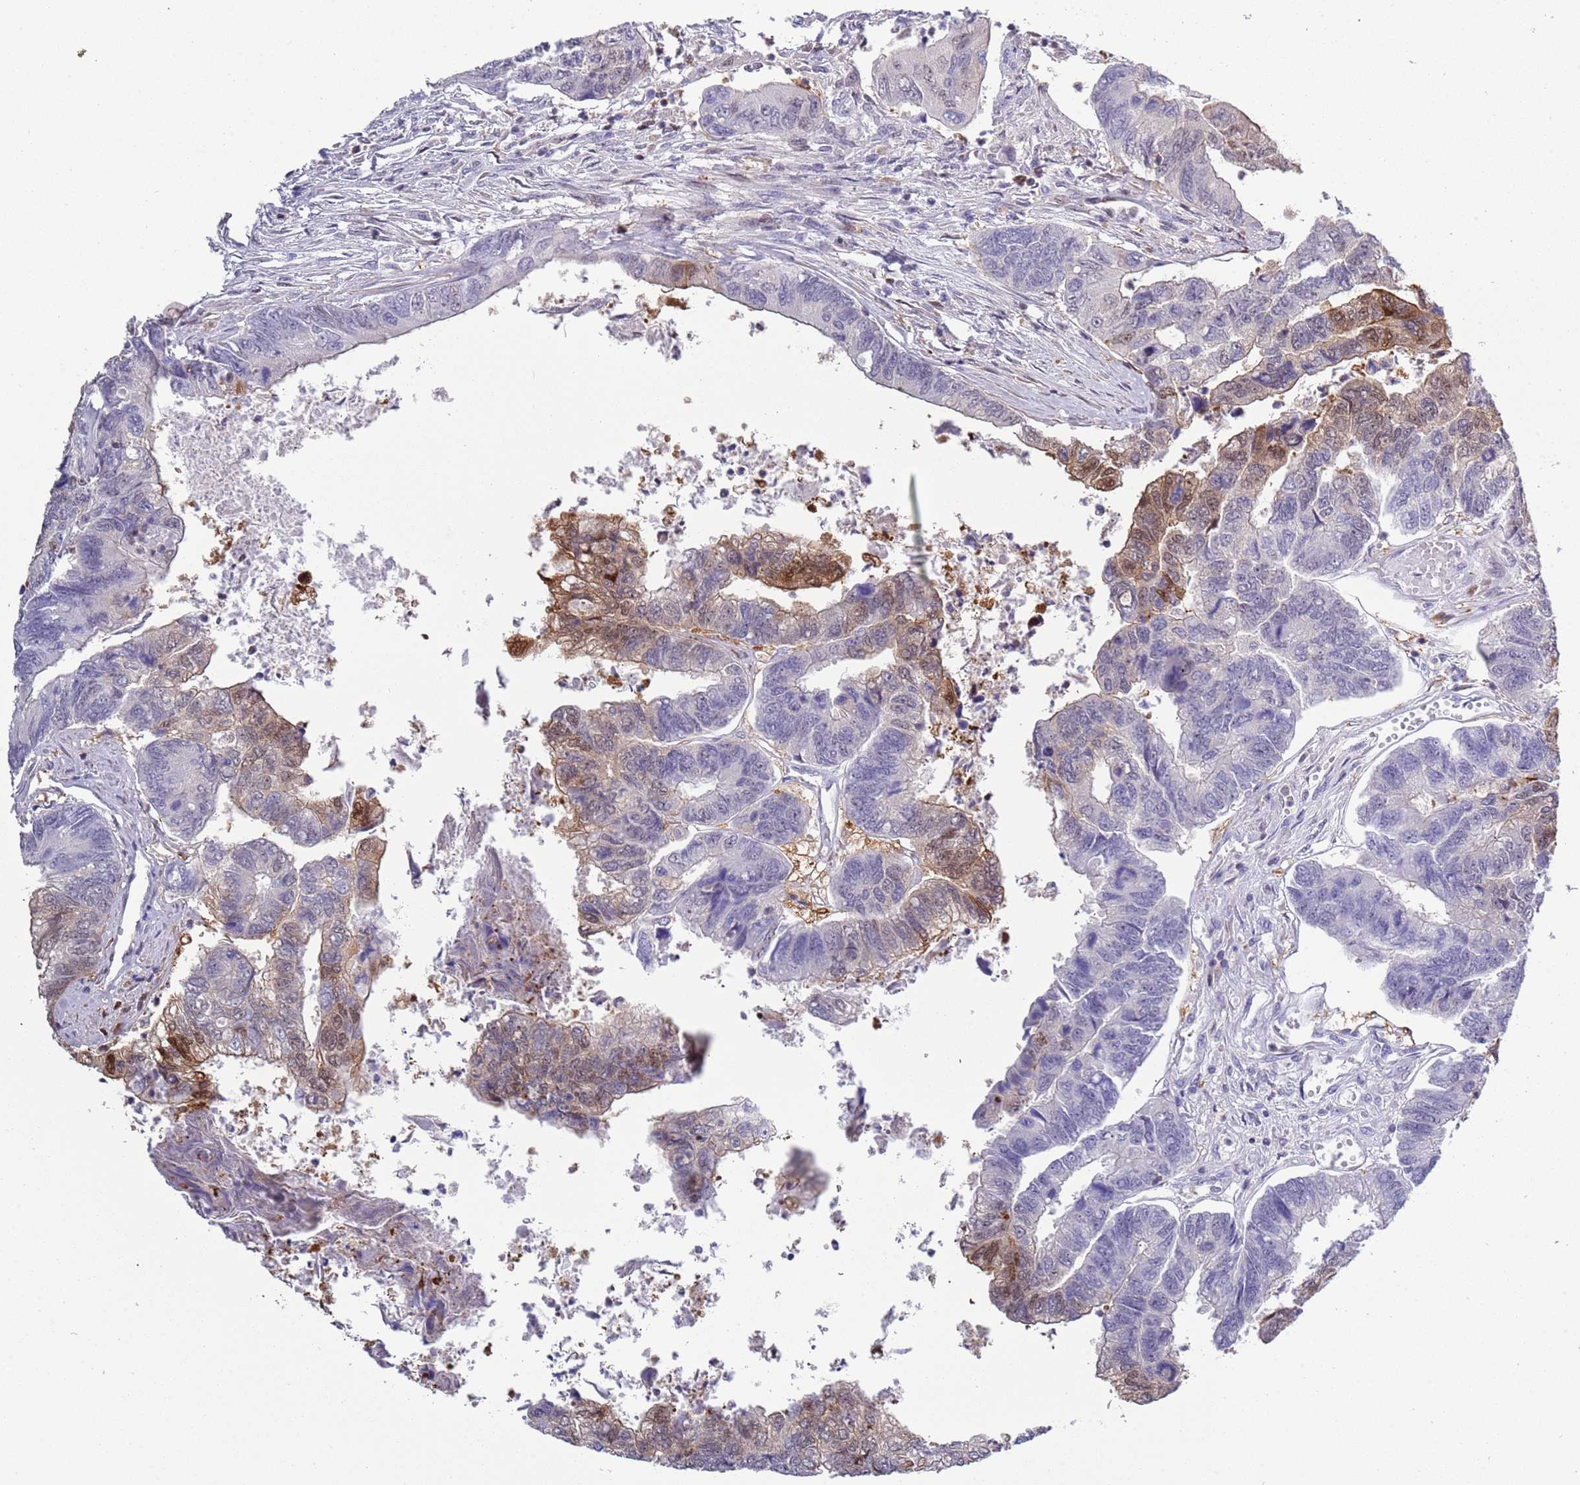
{"staining": {"intensity": "moderate", "quantity": "<25%", "location": "cytoplasmic/membranous,nuclear"}, "tissue": "colorectal cancer", "cell_type": "Tumor cells", "image_type": "cancer", "snomed": [{"axis": "morphology", "description": "Adenocarcinoma, NOS"}, {"axis": "topography", "description": "Colon"}], "caption": "Colorectal cancer (adenocarcinoma) tissue displays moderate cytoplasmic/membranous and nuclear staining in approximately <25% of tumor cells", "gene": "NBPF6", "patient": {"sex": "female", "age": 67}}